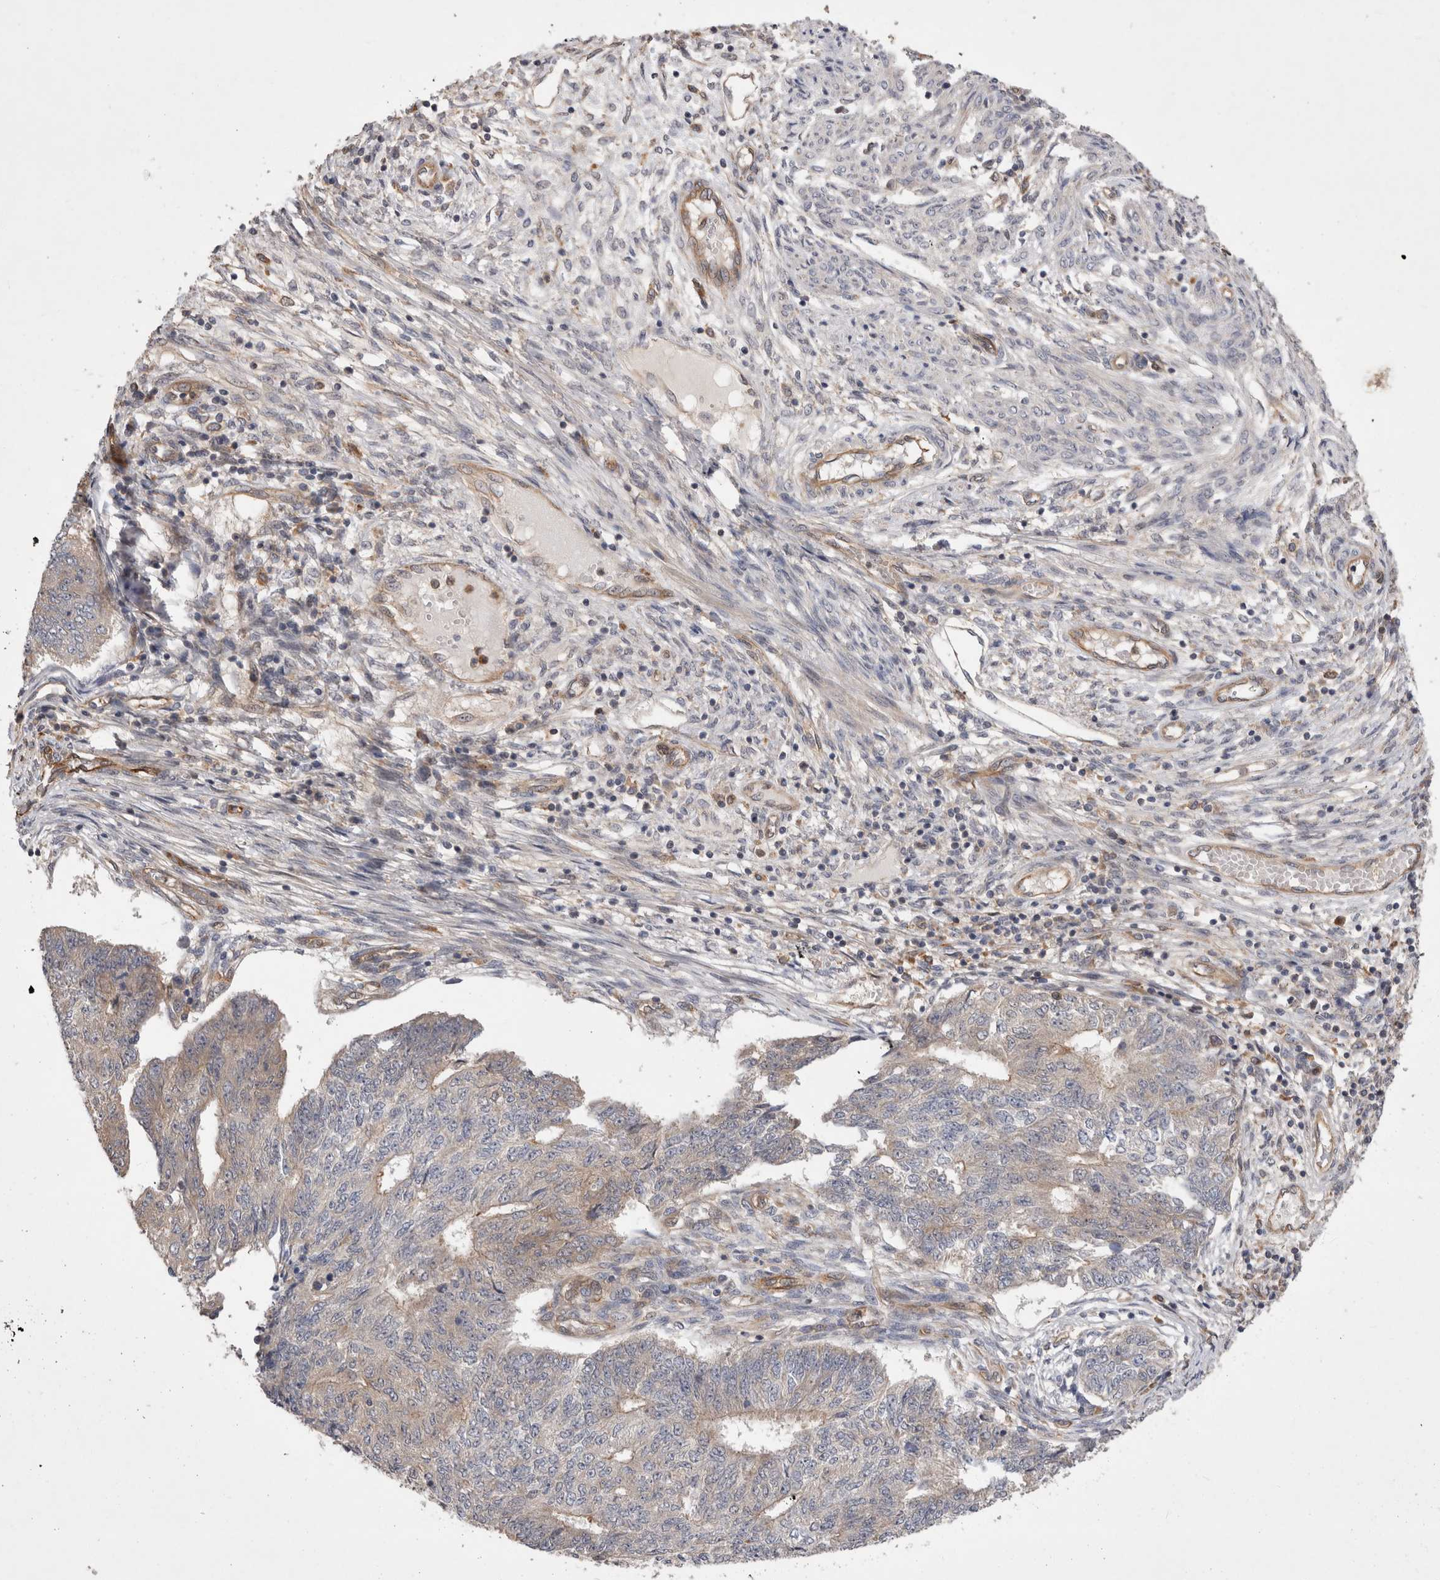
{"staining": {"intensity": "weak", "quantity": "25%-75%", "location": "cytoplasmic/membranous"}, "tissue": "endometrial cancer", "cell_type": "Tumor cells", "image_type": "cancer", "snomed": [{"axis": "morphology", "description": "Adenocarcinoma, NOS"}, {"axis": "topography", "description": "Endometrium"}], "caption": "Weak cytoplasmic/membranous protein staining is identified in about 25%-75% of tumor cells in endometrial cancer (adenocarcinoma).", "gene": "BNIP2", "patient": {"sex": "female", "age": 32}}